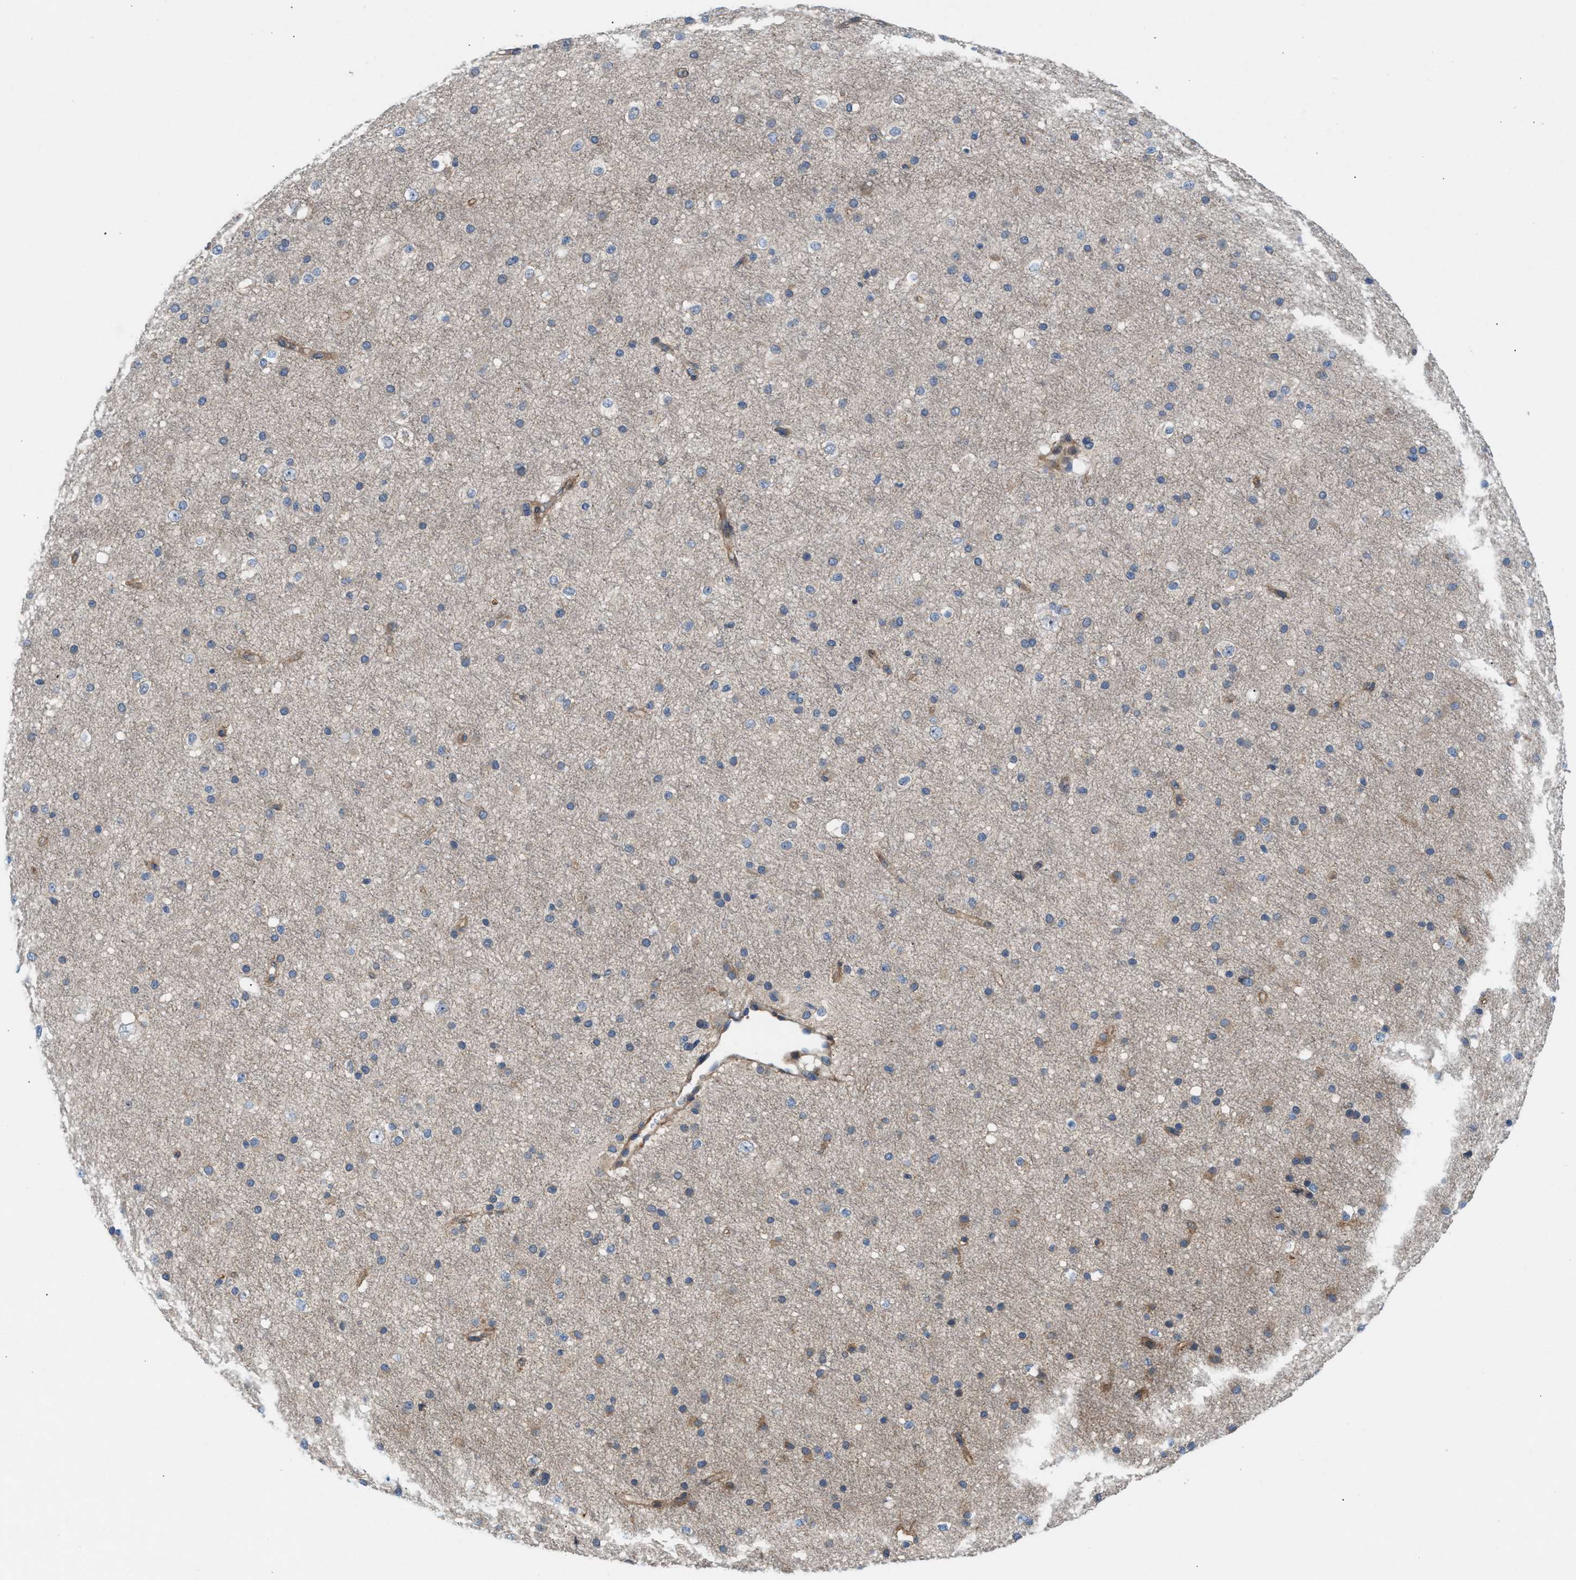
{"staining": {"intensity": "moderate", "quantity": "25%-75%", "location": "cytoplasmic/membranous"}, "tissue": "cerebral cortex", "cell_type": "Endothelial cells", "image_type": "normal", "snomed": [{"axis": "morphology", "description": "Normal tissue, NOS"}, {"axis": "morphology", "description": "Developmental malformation"}, {"axis": "topography", "description": "Cerebral cortex"}], "caption": "A medium amount of moderate cytoplasmic/membranous expression is appreciated in approximately 25%-75% of endothelial cells in unremarkable cerebral cortex.", "gene": "CYB5D1", "patient": {"sex": "female", "age": 30}}